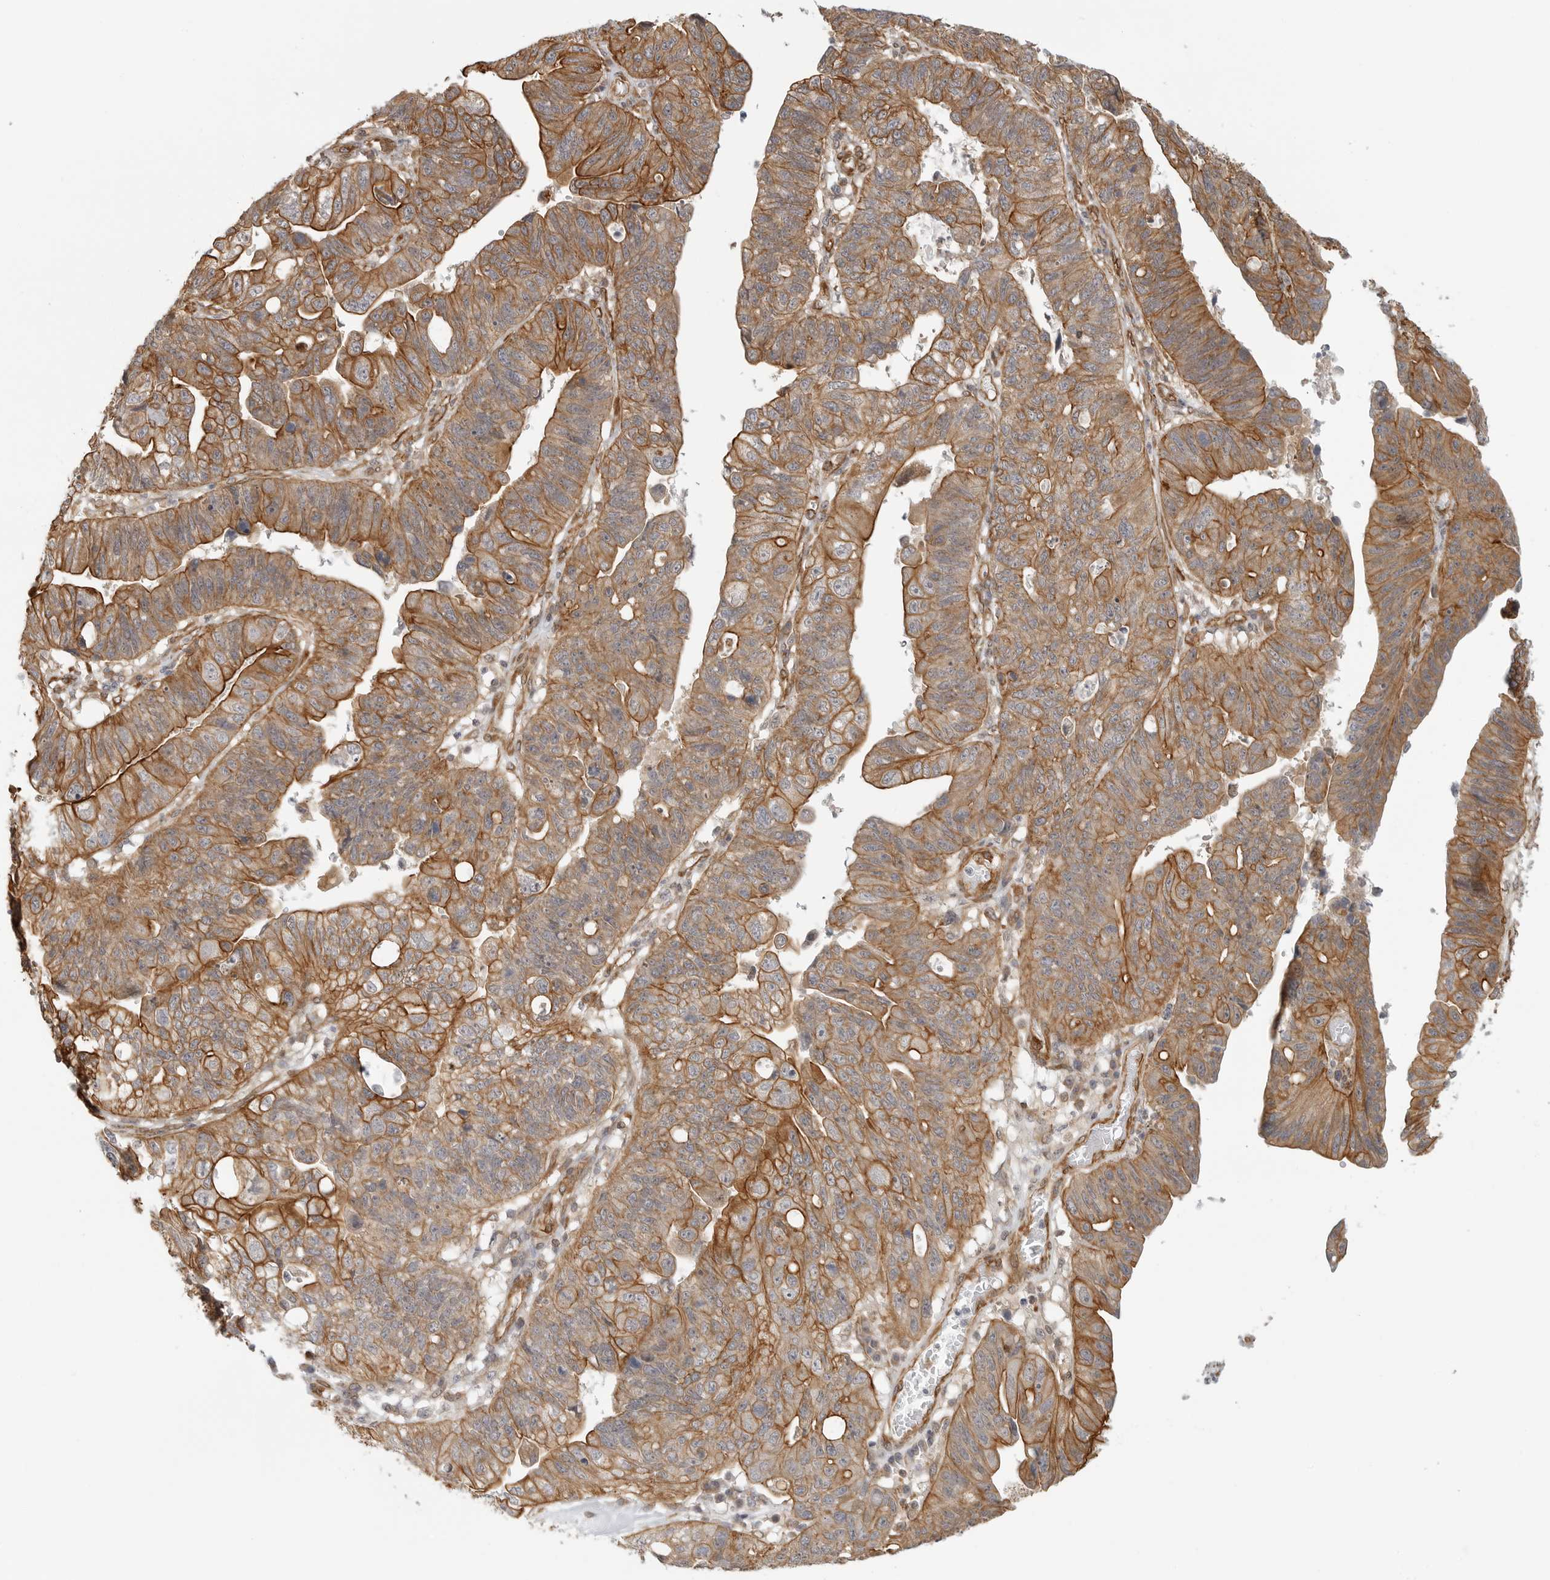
{"staining": {"intensity": "moderate", "quantity": ">75%", "location": "cytoplasmic/membranous"}, "tissue": "stomach cancer", "cell_type": "Tumor cells", "image_type": "cancer", "snomed": [{"axis": "morphology", "description": "Adenocarcinoma, NOS"}, {"axis": "topography", "description": "Stomach"}], "caption": "An image of human adenocarcinoma (stomach) stained for a protein displays moderate cytoplasmic/membranous brown staining in tumor cells.", "gene": "ATOH7", "patient": {"sex": "male", "age": 59}}